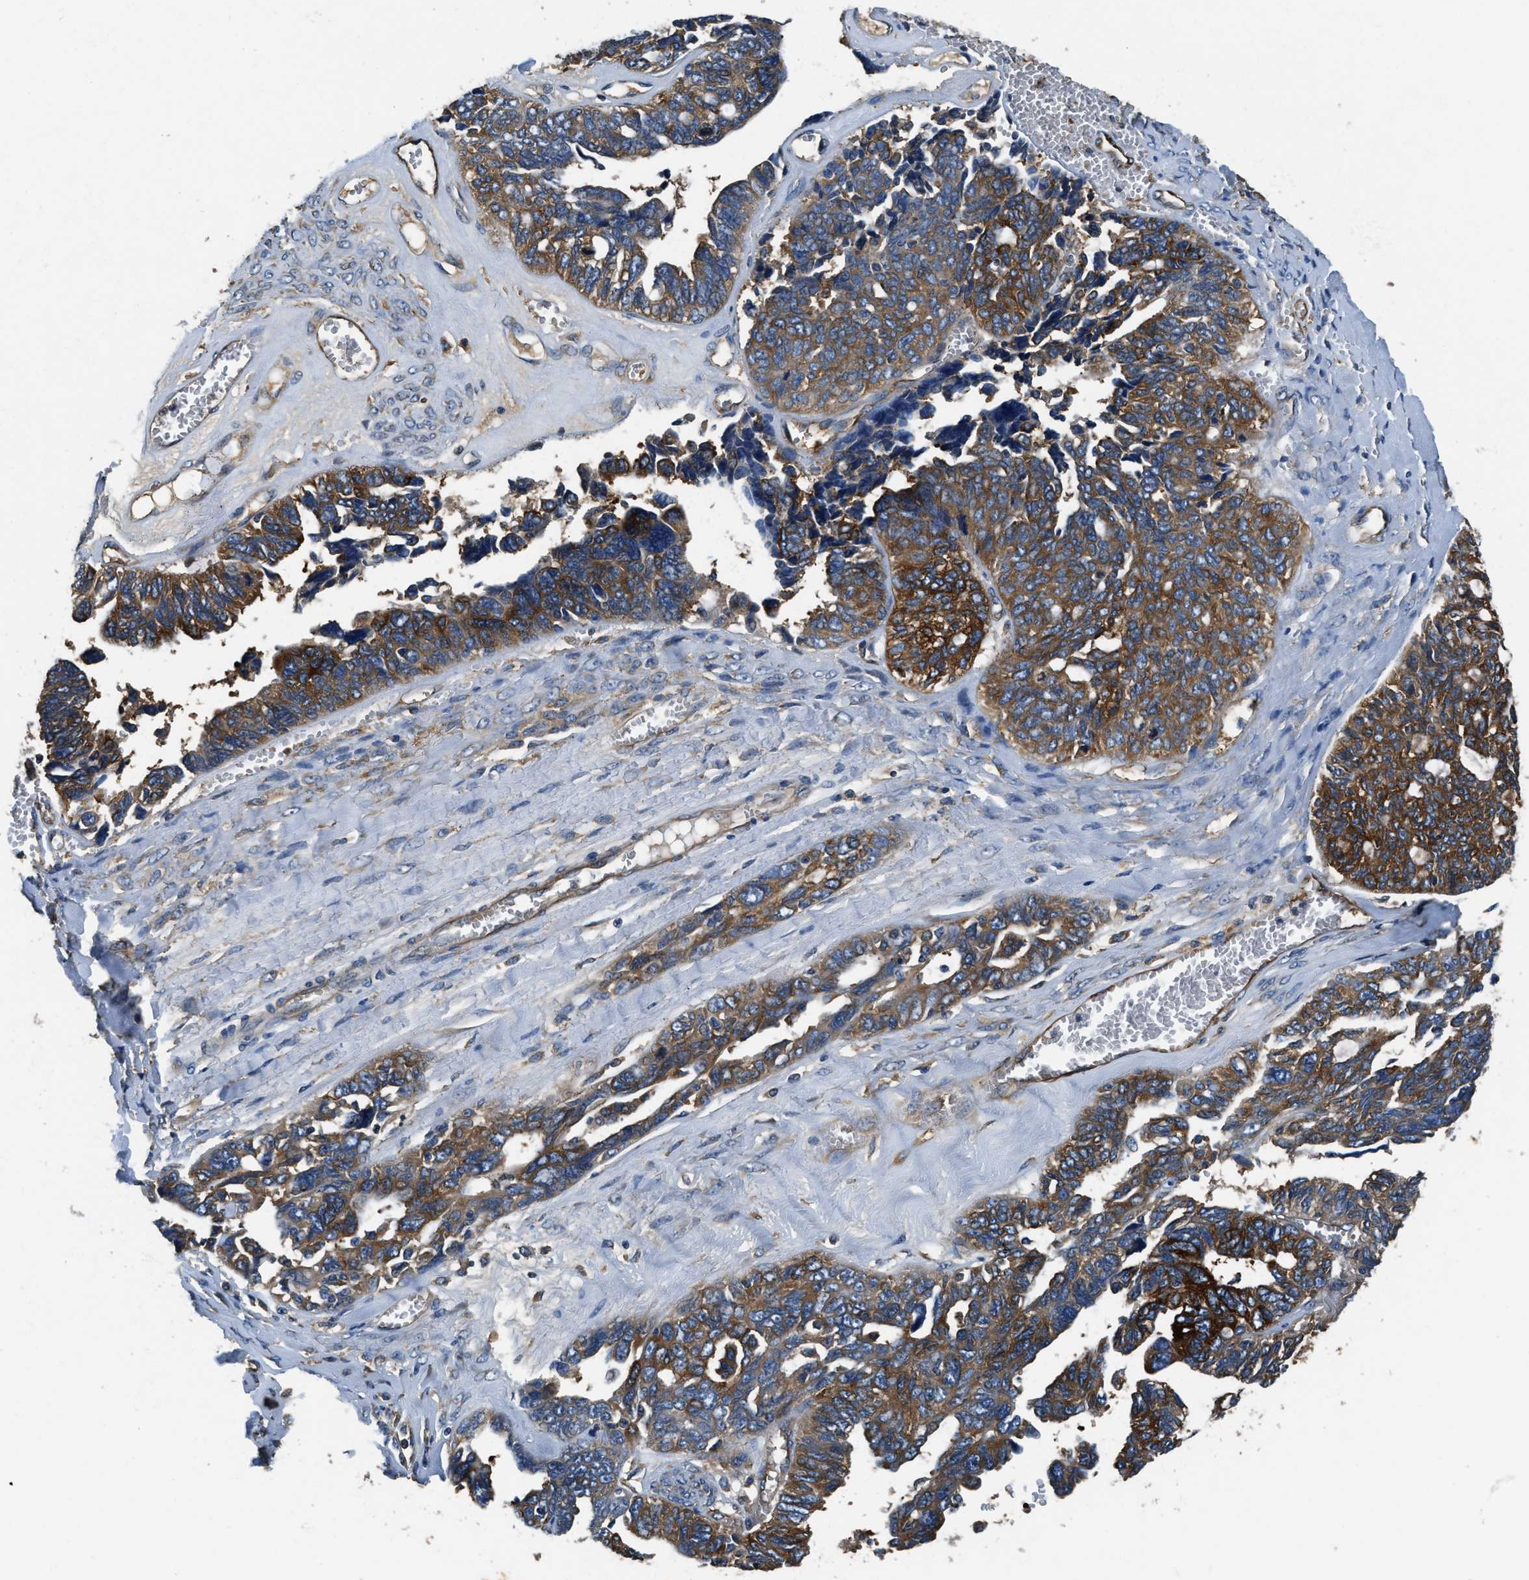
{"staining": {"intensity": "moderate", "quantity": ">75%", "location": "cytoplasmic/membranous"}, "tissue": "ovarian cancer", "cell_type": "Tumor cells", "image_type": "cancer", "snomed": [{"axis": "morphology", "description": "Cystadenocarcinoma, serous, NOS"}, {"axis": "topography", "description": "Ovary"}], "caption": "The immunohistochemical stain highlights moderate cytoplasmic/membranous staining in tumor cells of serous cystadenocarcinoma (ovarian) tissue. (DAB IHC with brightfield microscopy, high magnification).", "gene": "EEA1", "patient": {"sex": "female", "age": 79}}